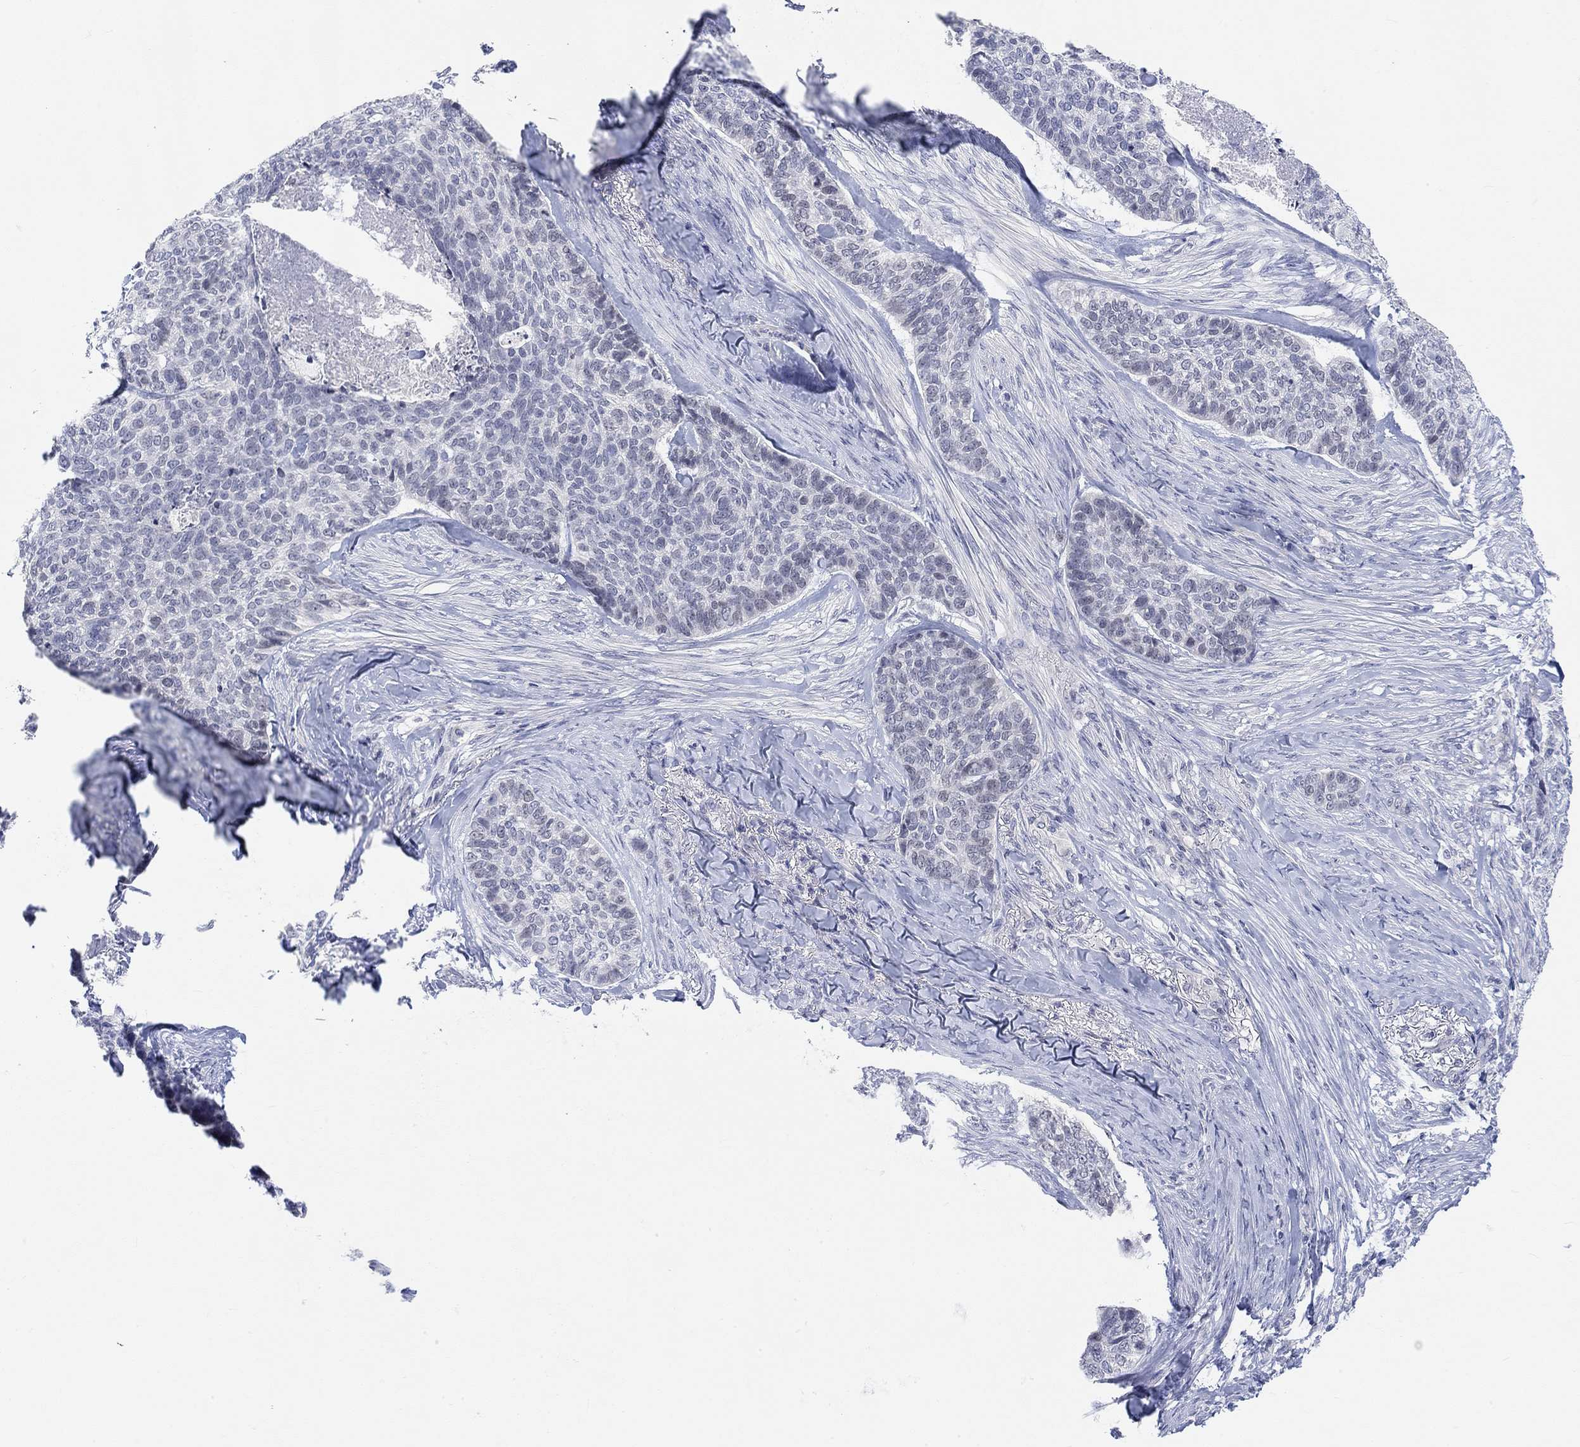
{"staining": {"intensity": "negative", "quantity": "none", "location": "none"}, "tissue": "skin cancer", "cell_type": "Tumor cells", "image_type": "cancer", "snomed": [{"axis": "morphology", "description": "Basal cell carcinoma"}, {"axis": "topography", "description": "Skin"}], "caption": "This micrograph is of skin cancer stained with immunohistochemistry to label a protein in brown with the nuclei are counter-stained blue. There is no staining in tumor cells.", "gene": "ATP6V1E2", "patient": {"sex": "female", "age": 69}}